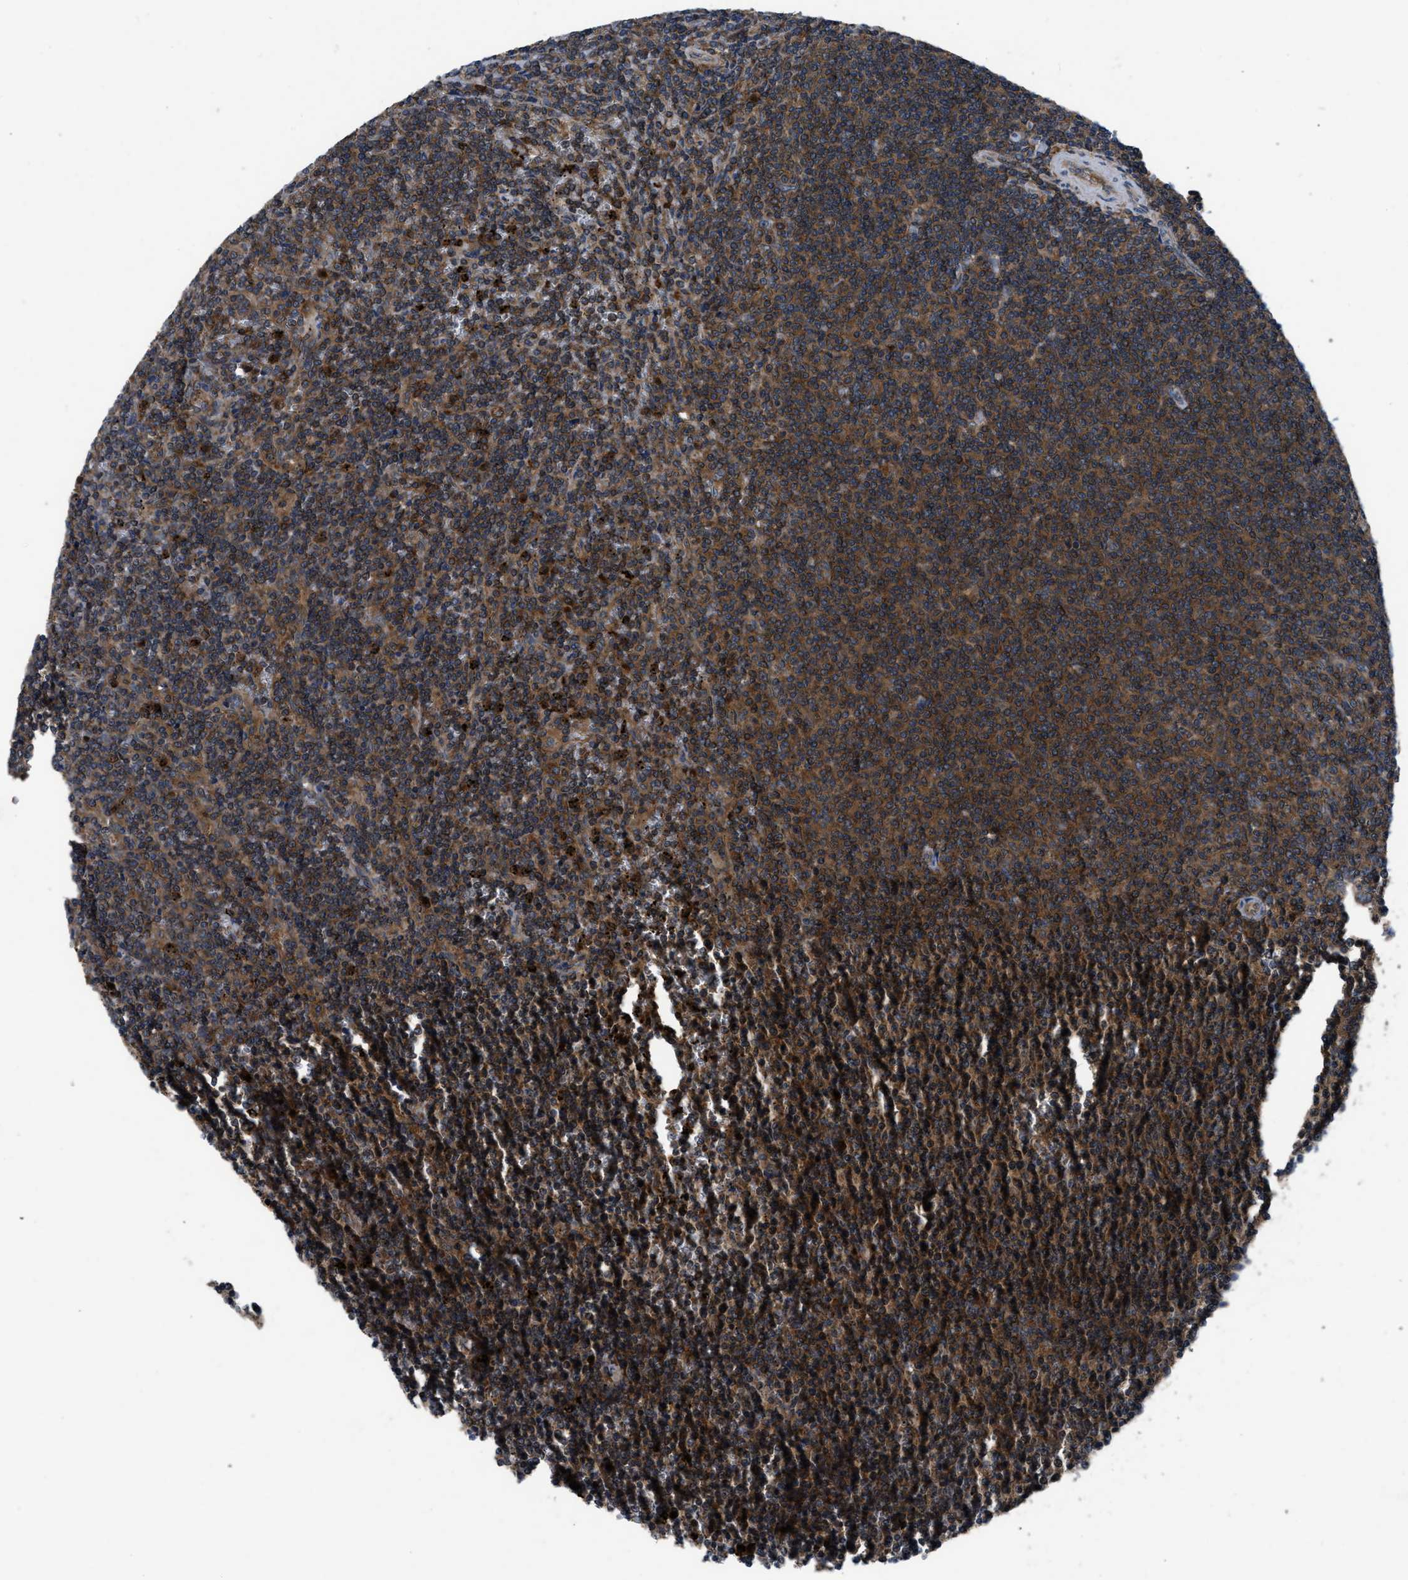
{"staining": {"intensity": "strong", "quantity": ">75%", "location": "cytoplasmic/membranous"}, "tissue": "lymphoma", "cell_type": "Tumor cells", "image_type": "cancer", "snomed": [{"axis": "morphology", "description": "Malignant lymphoma, non-Hodgkin's type, Low grade"}, {"axis": "topography", "description": "Spleen"}], "caption": "Immunohistochemistry (IHC) photomicrograph of malignant lymphoma, non-Hodgkin's type (low-grade) stained for a protein (brown), which exhibits high levels of strong cytoplasmic/membranous positivity in approximately >75% of tumor cells.", "gene": "USP25", "patient": {"sex": "female", "age": 50}}